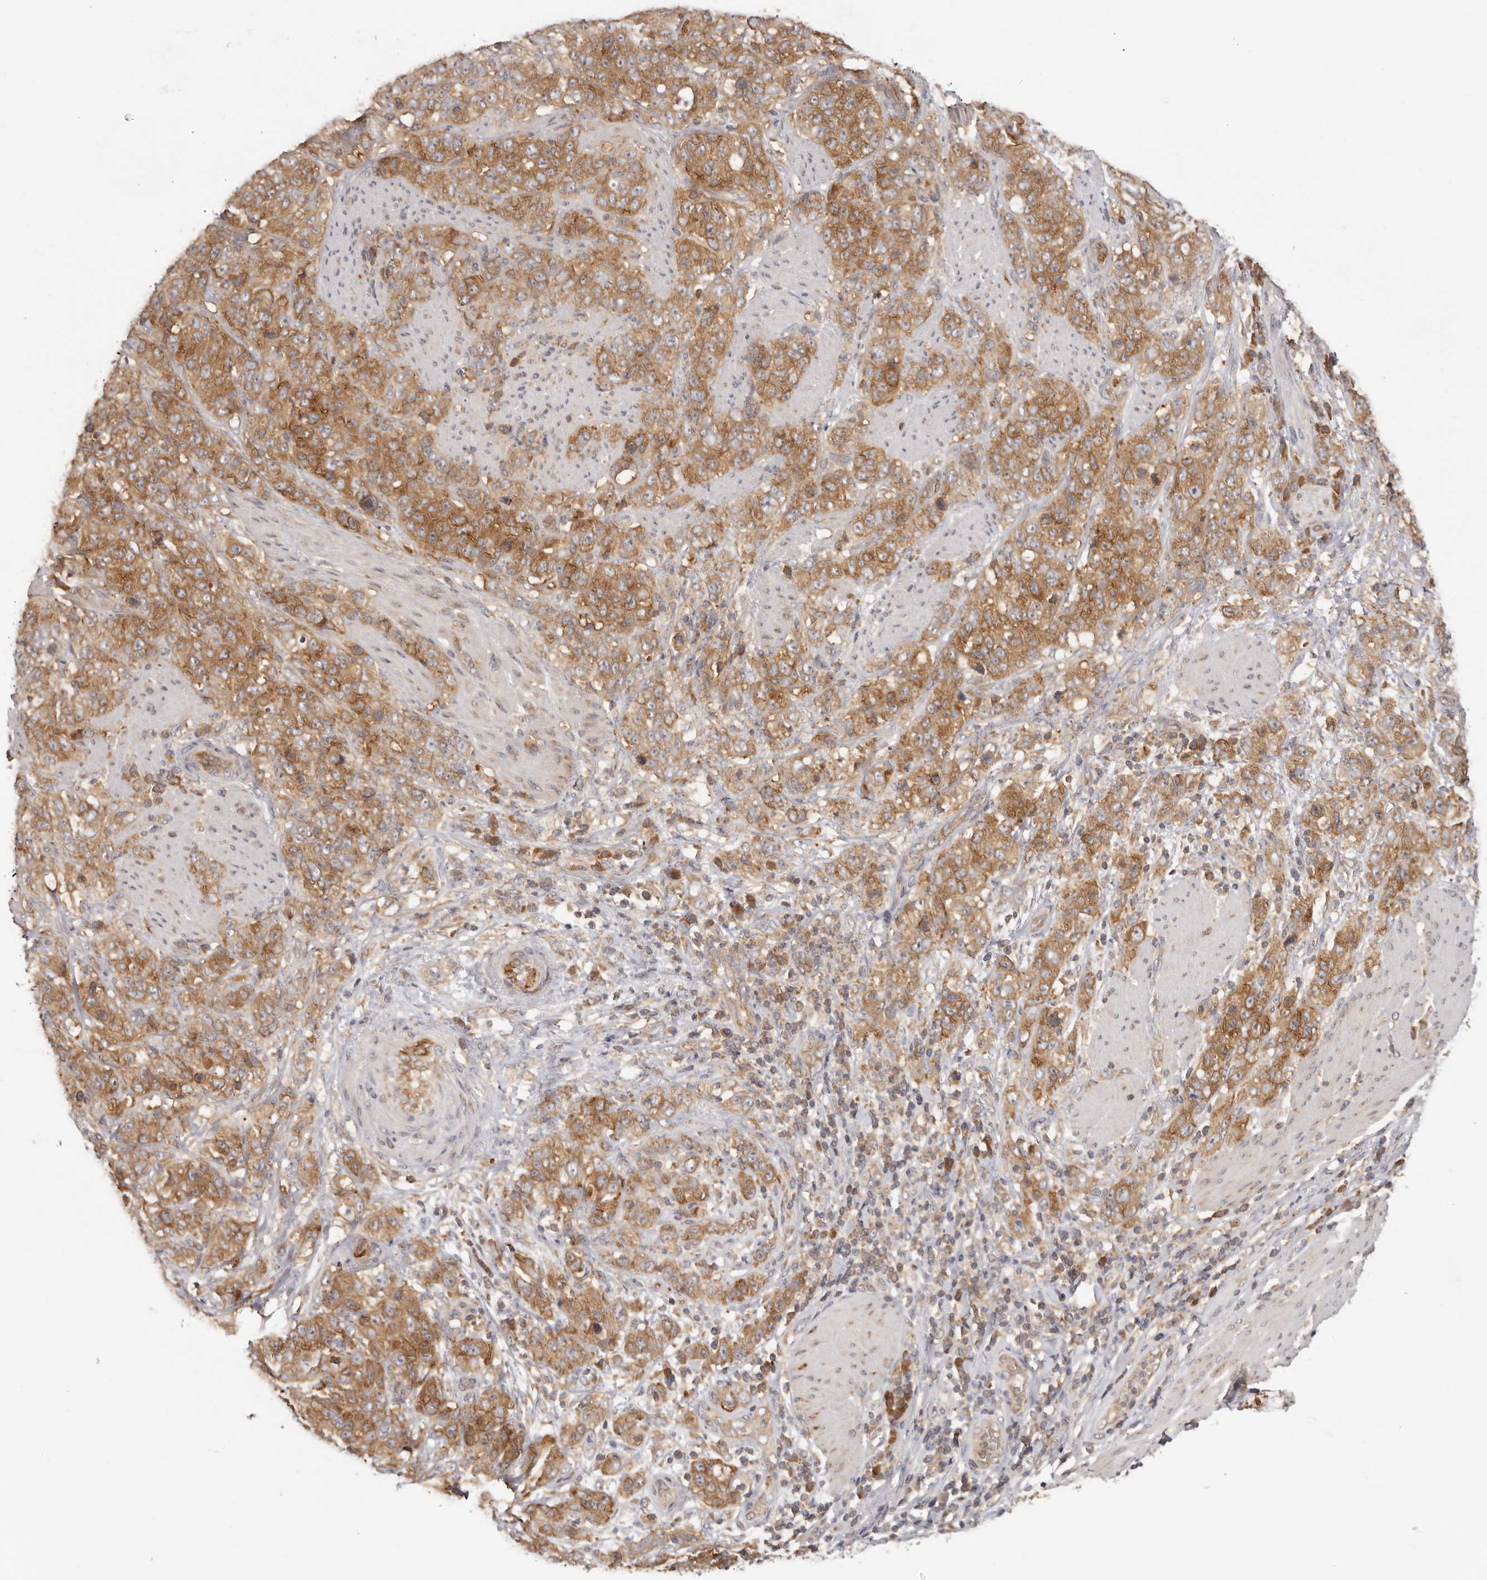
{"staining": {"intensity": "moderate", "quantity": ">75%", "location": "cytoplasmic/membranous"}, "tissue": "stomach cancer", "cell_type": "Tumor cells", "image_type": "cancer", "snomed": [{"axis": "morphology", "description": "Adenocarcinoma, NOS"}, {"axis": "topography", "description": "Stomach"}], "caption": "High-power microscopy captured an IHC image of adenocarcinoma (stomach), revealing moderate cytoplasmic/membranous positivity in approximately >75% of tumor cells. (brown staining indicates protein expression, while blue staining denotes nuclei).", "gene": "EEF1E1", "patient": {"sex": "male", "age": 48}}